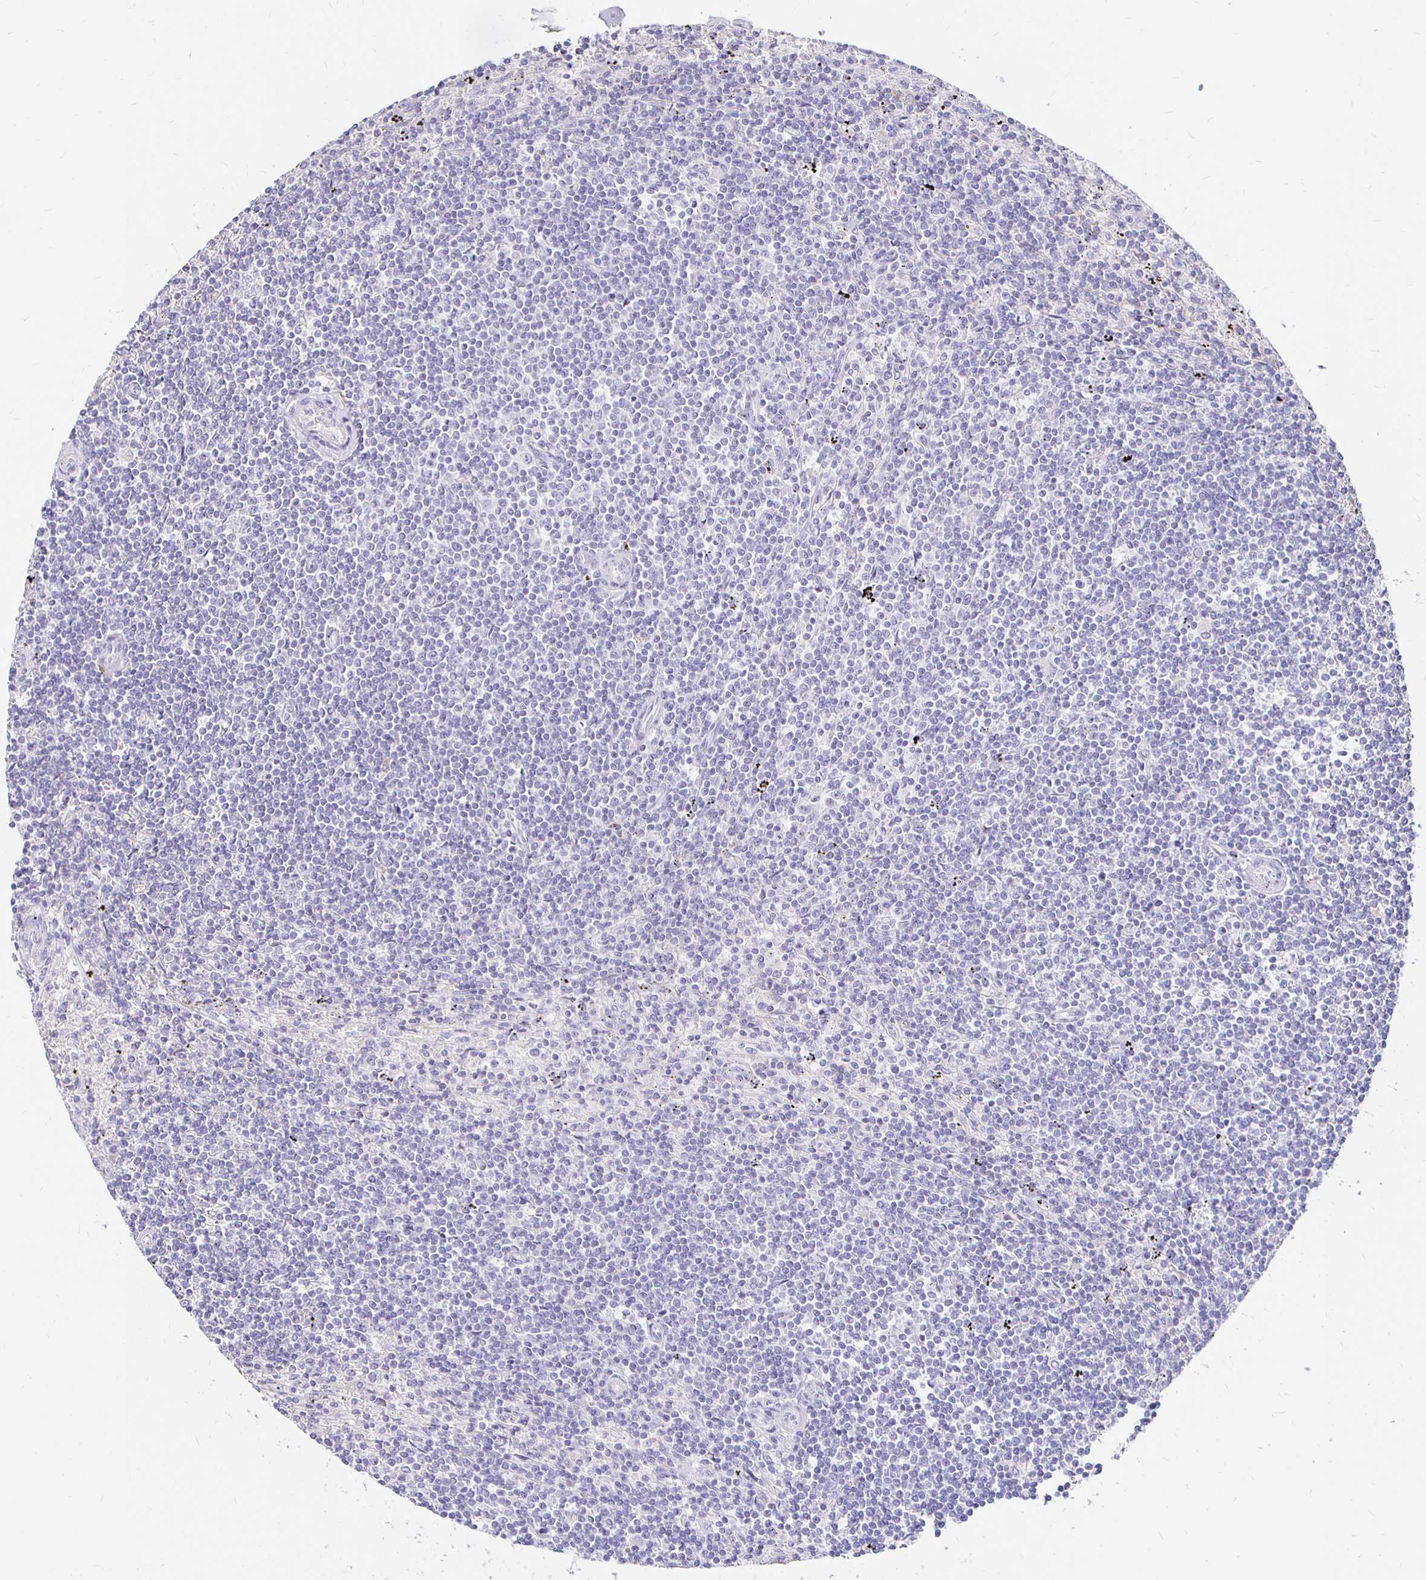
{"staining": {"intensity": "negative", "quantity": "none", "location": "none"}, "tissue": "lymphoma", "cell_type": "Tumor cells", "image_type": "cancer", "snomed": [{"axis": "morphology", "description": "Malignant lymphoma, non-Hodgkin's type, Low grade"}, {"axis": "topography", "description": "Spleen"}], "caption": "IHC of low-grade malignant lymphoma, non-Hodgkin's type demonstrates no expression in tumor cells.", "gene": "NECAB1", "patient": {"sex": "male", "age": 76}}